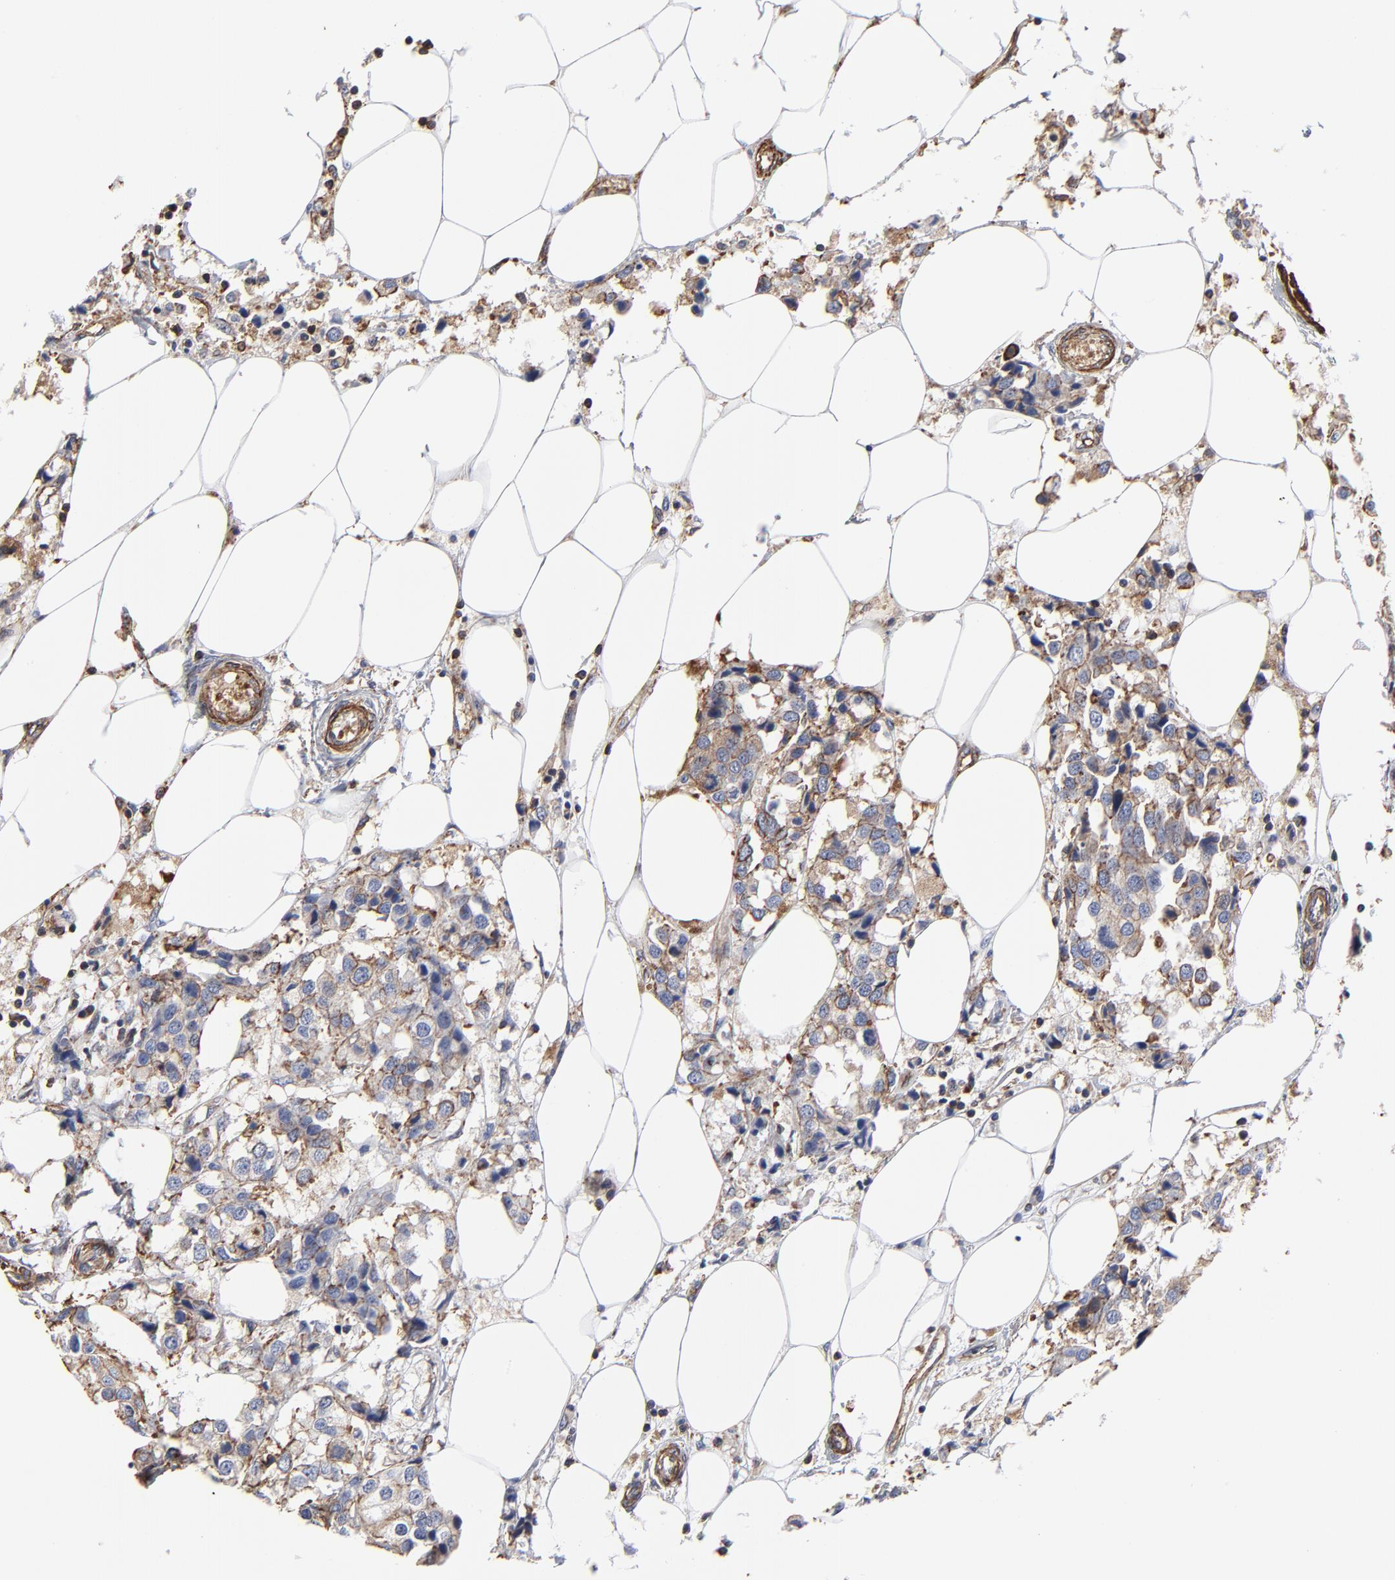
{"staining": {"intensity": "moderate", "quantity": ">75%", "location": "cytoplasmic/membranous"}, "tissue": "breast cancer", "cell_type": "Tumor cells", "image_type": "cancer", "snomed": [{"axis": "morphology", "description": "Duct carcinoma"}, {"axis": "topography", "description": "Breast"}], "caption": "Immunohistochemical staining of intraductal carcinoma (breast) reveals moderate cytoplasmic/membranous protein staining in approximately >75% of tumor cells.", "gene": "ACTA2", "patient": {"sex": "female", "age": 80}}